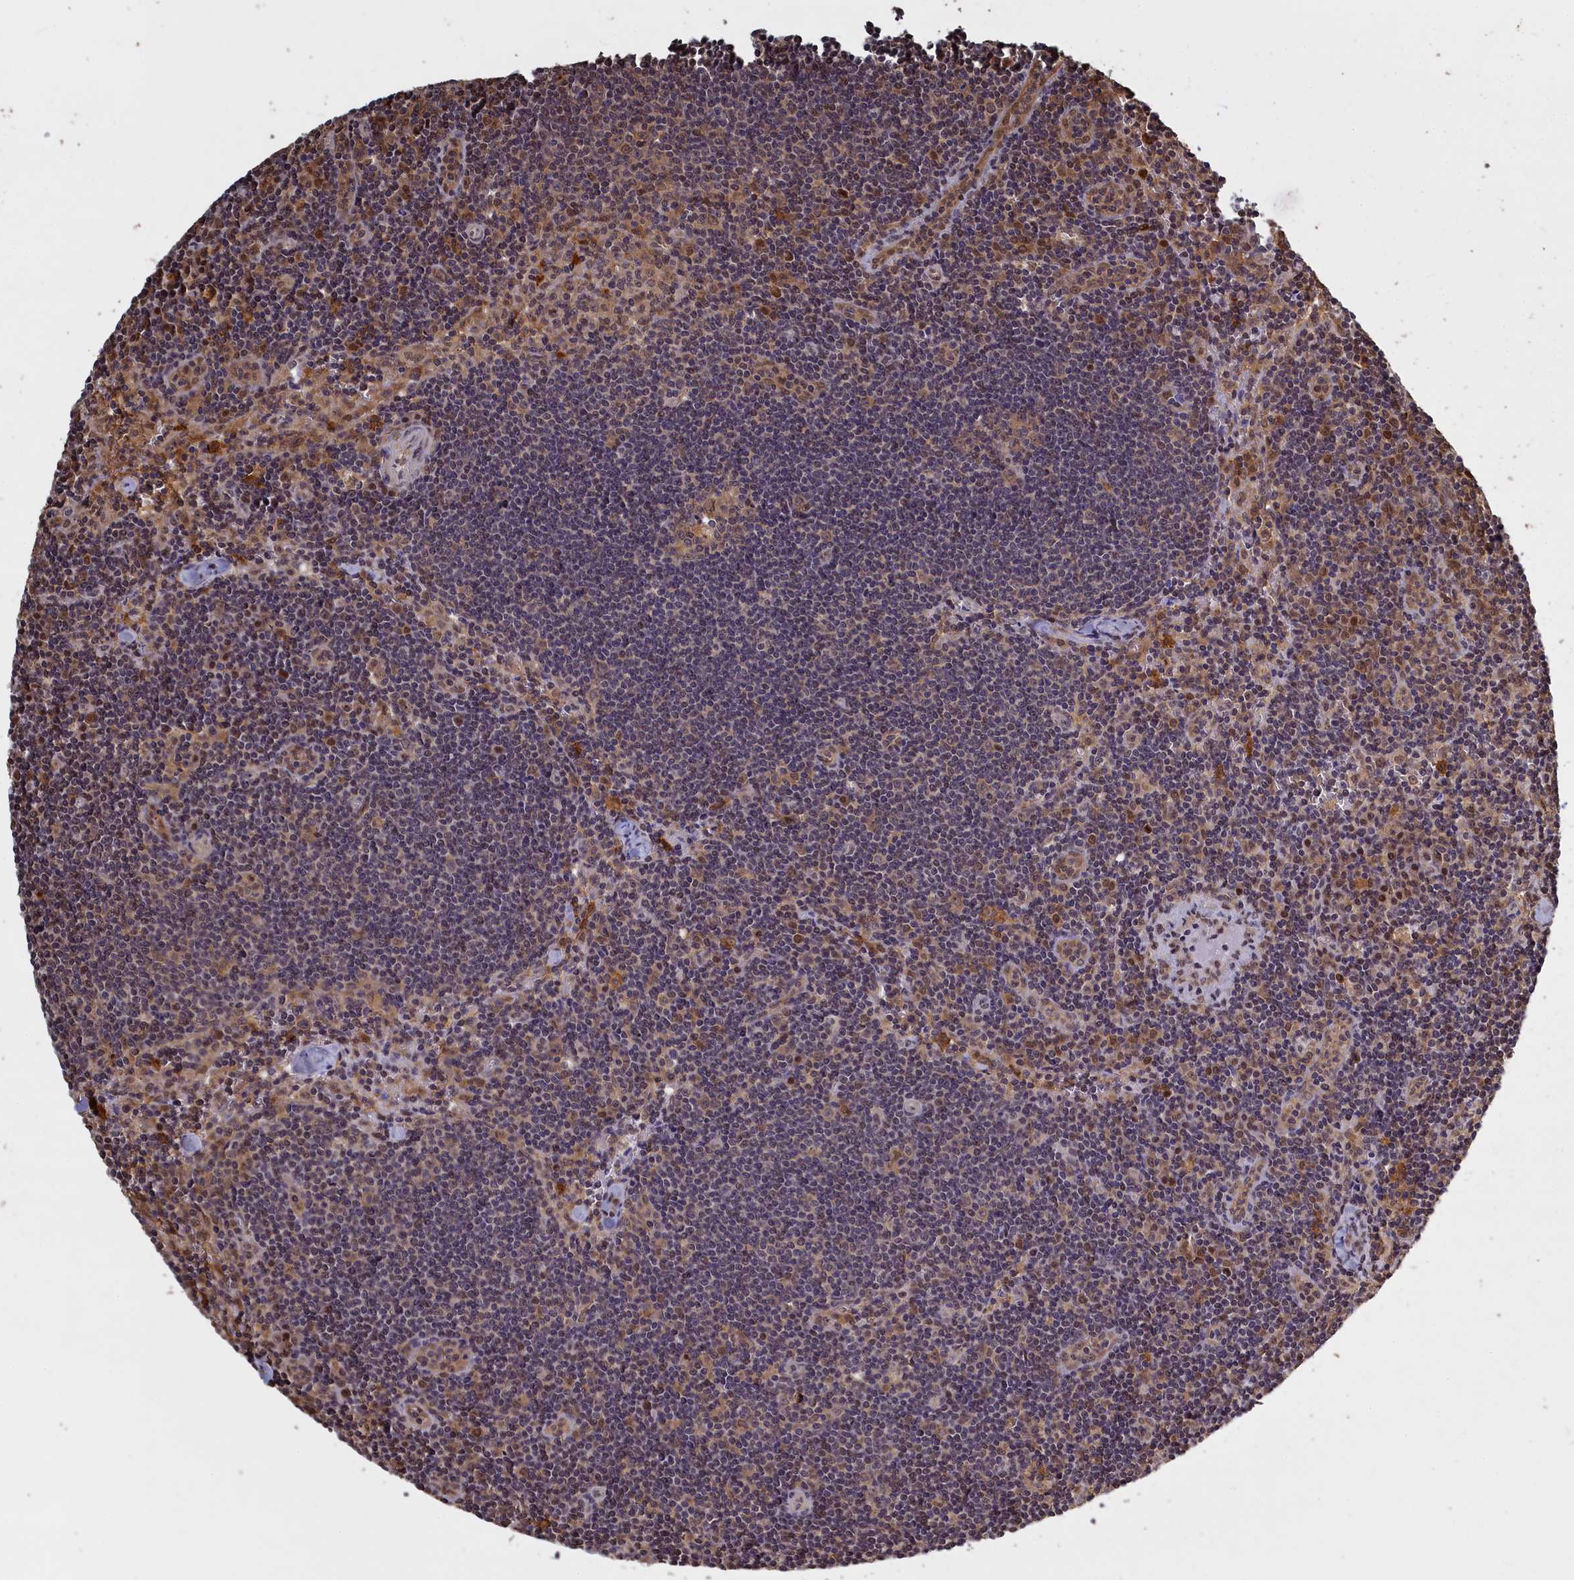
{"staining": {"intensity": "weak", "quantity": "25%-75%", "location": "cytoplasmic/membranous"}, "tissue": "lymph node", "cell_type": "Germinal center cells", "image_type": "normal", "snomed": [{"axis": "morphology", "description": "Normal tissue, NOS"}, {"axis": "topography", "description": "Lymph node"}], "caption": "Immunohistochemistry of normal lymph node reveals low levels of weak cytoplasmic/membranous expression in about 25%-75% of germinal center cells. (Stains: DAB in brown, nuclei in blue, Microscopy: brightfield microscopy at high magnification).", "gene": "UCHL3", "patient": {"sex": "female", "age": 32}}